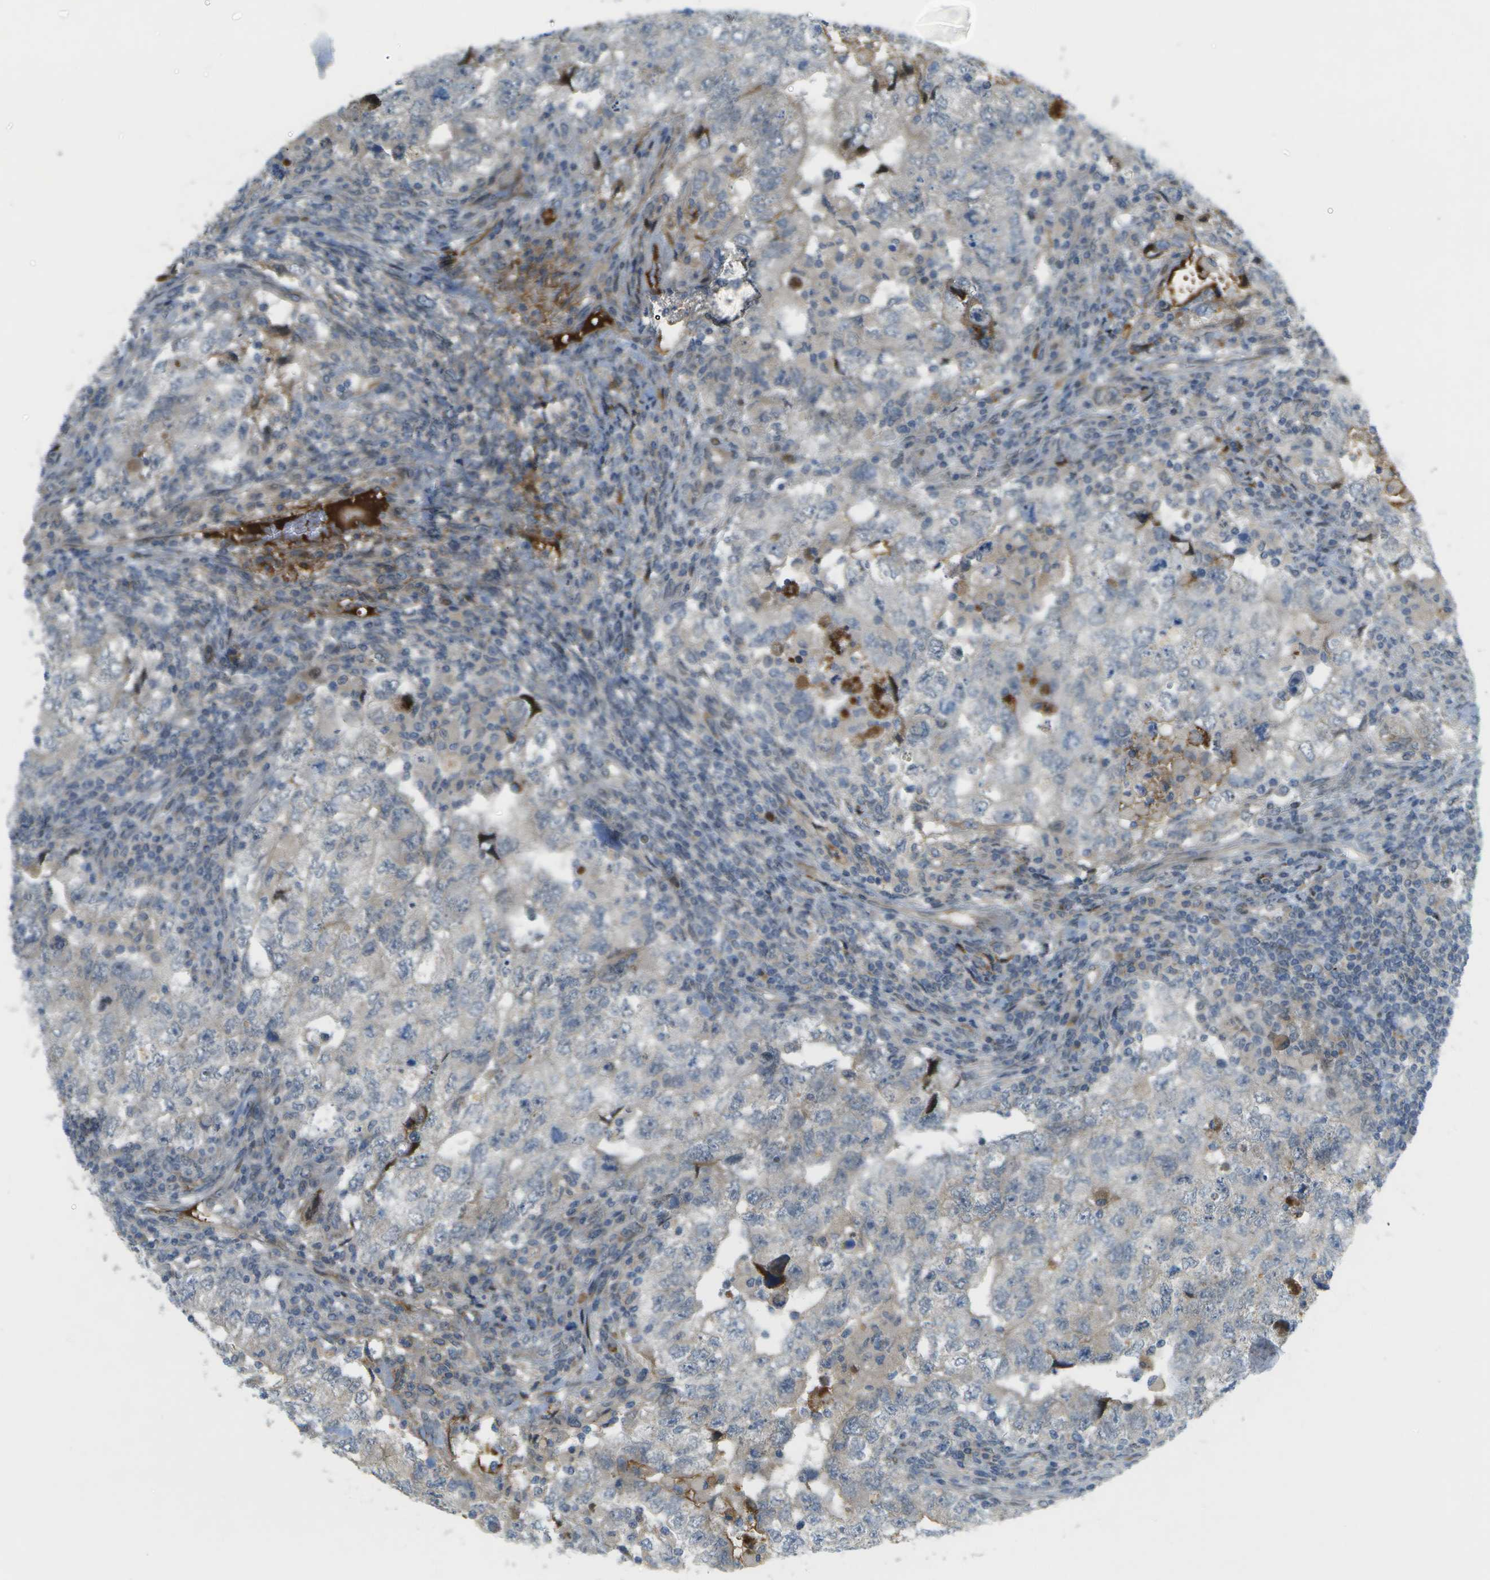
{"staining": {"intensity": "moderate", "quantity": "<25%", "location": "cytoplasmic/membranous"}, "tissue": "testis cancer", "cell_type": "Tumor cells", "image_type": "cancer", "snomed": [{"axis": "morphology", "description": "Carcinoma, Embryonal, NOS"}, {"axis": "topography", "description": "Testis"}], "caption": "Embryonal carcinoma (testis) was stained to show a protein in brown. There is low levels of moderate cytoplasmic/membranous staining in approximately <25% of tumor cells.", "gene": "CACNB4", "patient": {"sex": "male", "age": 36}}